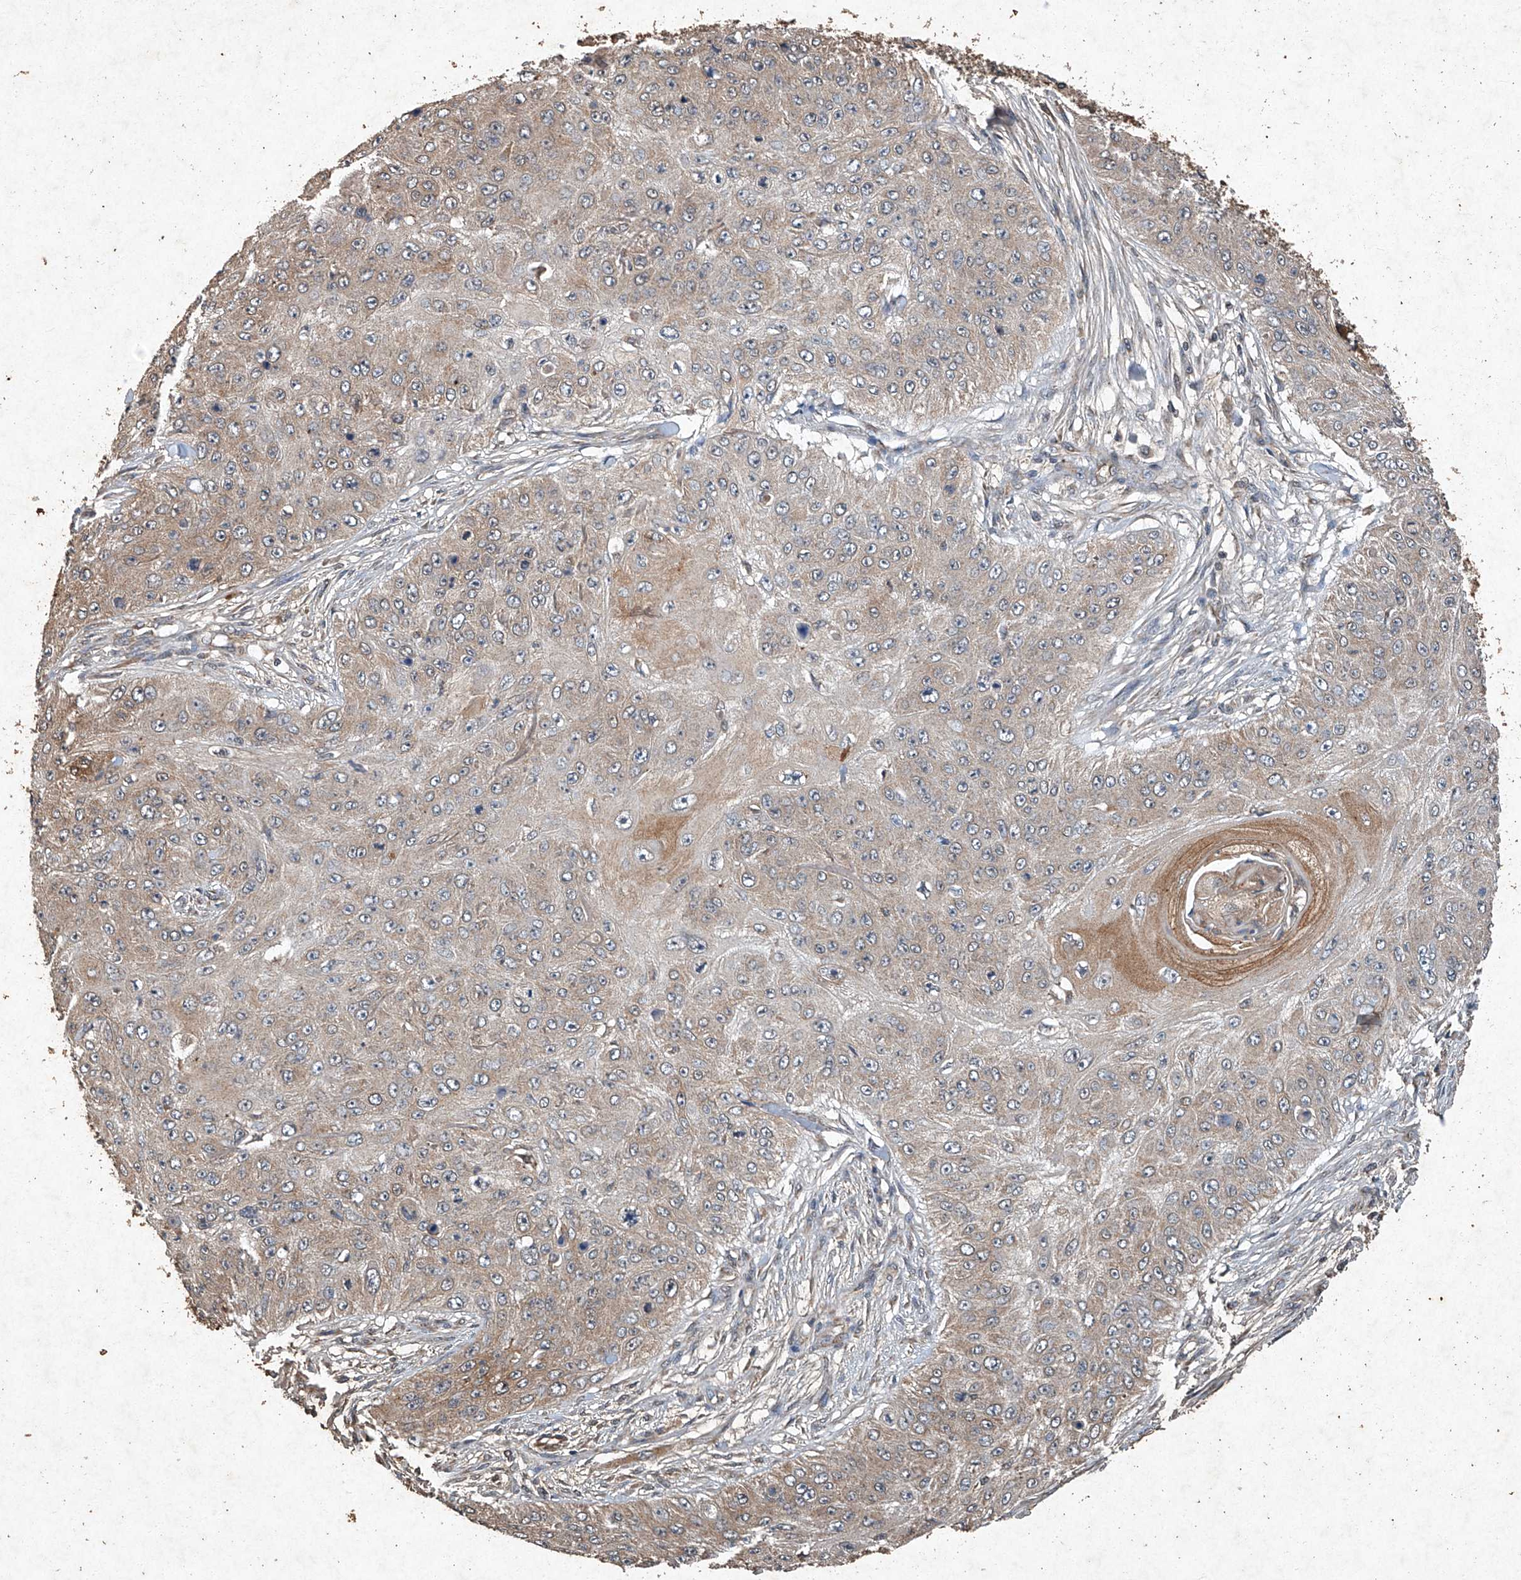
{"staining": {"intensity": "moderate", "quantity": "<25%", "location": "cytoplasmic/membranous"}, "tissue": "skin cancer", "cell_type": "Tumor cells", "image_type": "cancer", "snomed": [{"axis": "morphology", "description": "Squamous cell carcinoma, NOS"}, {"axis": "topography", "description": "Skin"}], "caption": "Tumor cells display moderate cytoplasmic/membranous expression in about <25% of cells in squamous cell carcinoma (skin).", "gene": "STK3", "patient": {"sex": "female", "age": 80}}